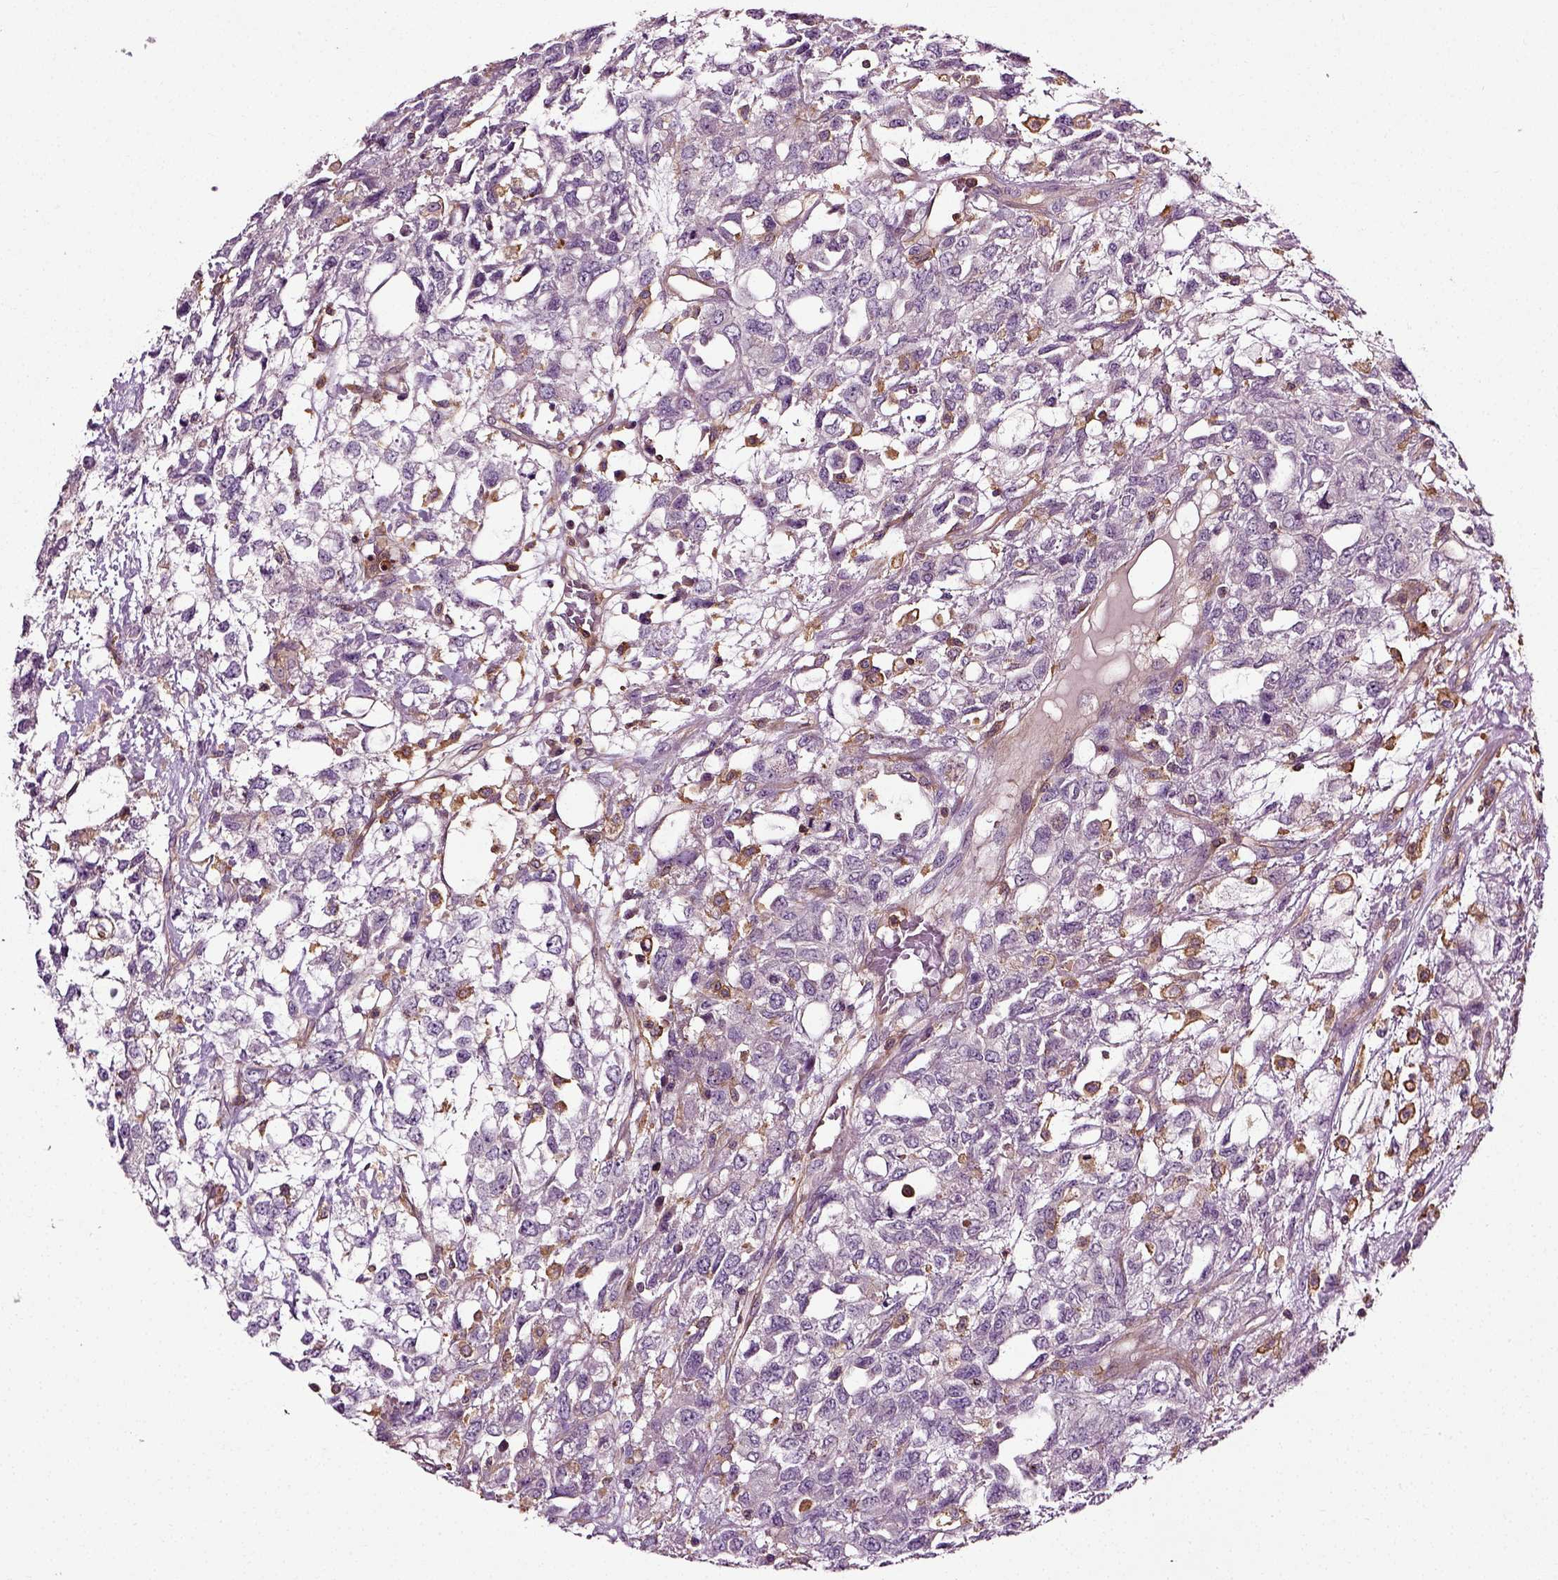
{"staining": {"intensity": "negative", "quantity": "none", "location": "none"}, "tissue": "testis cancer", "cell_type": "Tumor cells", "image_type": "cancer", "snomed": [{"axis": "morphology", "description": "Seminoma, NOS"}, {"axis": "topography", "description": "Testis"}], "caption": "An immunohistochemistry (IHC) image of testis cancer (seminoma) is shown. There is no staining in tumor cells of testis cancer (seminoma).", "gene": "RHOF", "patient": {"sex": "male", "age": 52}}